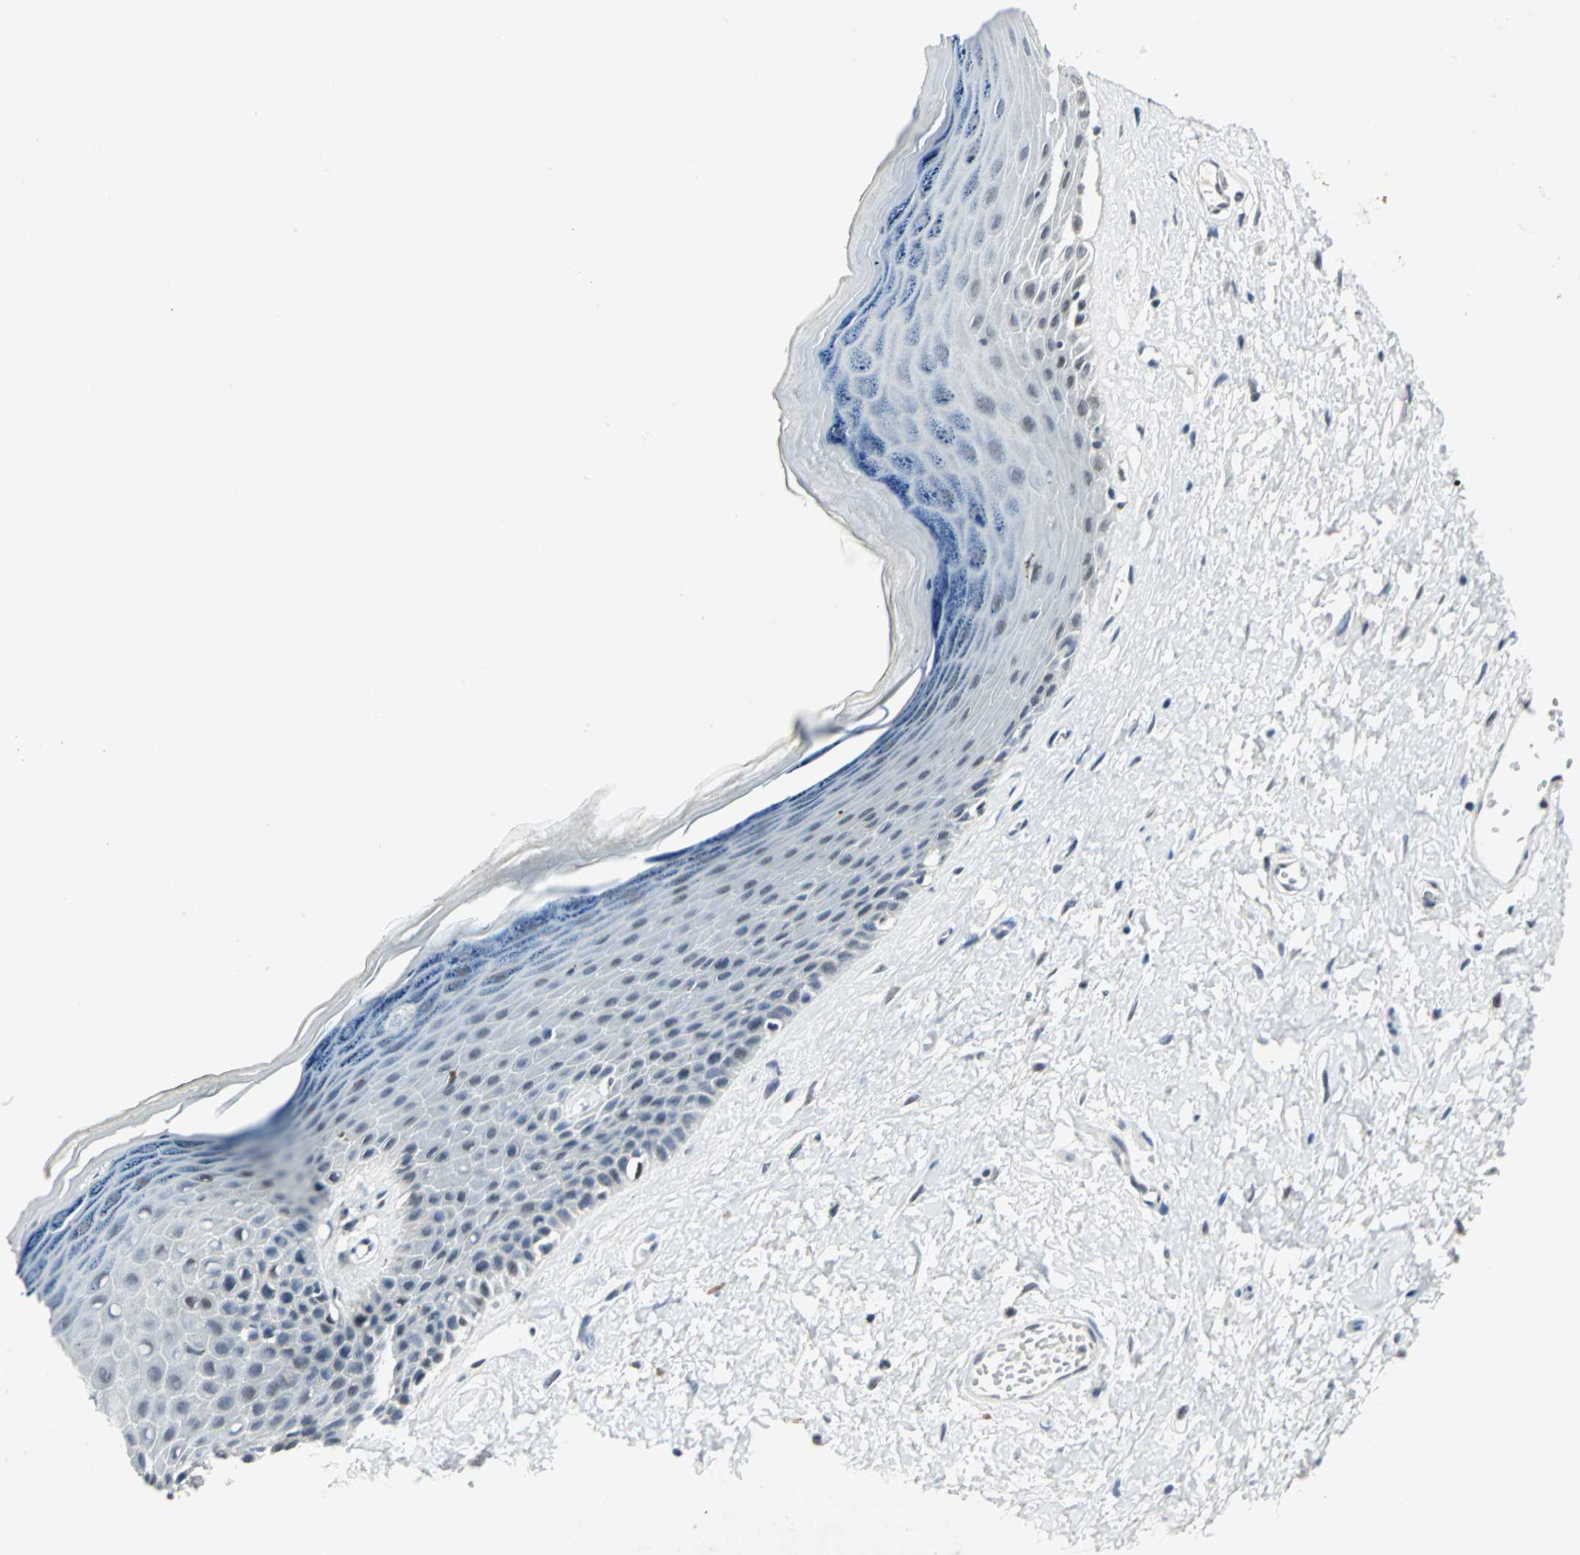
{"staining": {"intensity": "weak", "quantity": "25%-75%", "location": "nuclear"}, "tissue": "skin", "cell_type": "Epidermal cells", "image_type": "normal", "snomed": [{"axis": "morphology", "description": "Normal tissue, NOS"}, {"axis": "morphology", "description": "Inflammation, NOS"}, {"axis": "topography", "description": "Vulva"}], "caption": "IHC staining of unremarkable skin, which displays low levels of weak nuclear positivity in approximately 25%-75% of epidermal cells indicating weak nuclear protein positivity. The staining was performed using DAB (3,3'-diaminobenzidine) (brown) for protein detection and nuclei were counterstained in hematoxylin (blue).", "gene": "RAD17", "patient": {"sex": "female", "age": 84}}